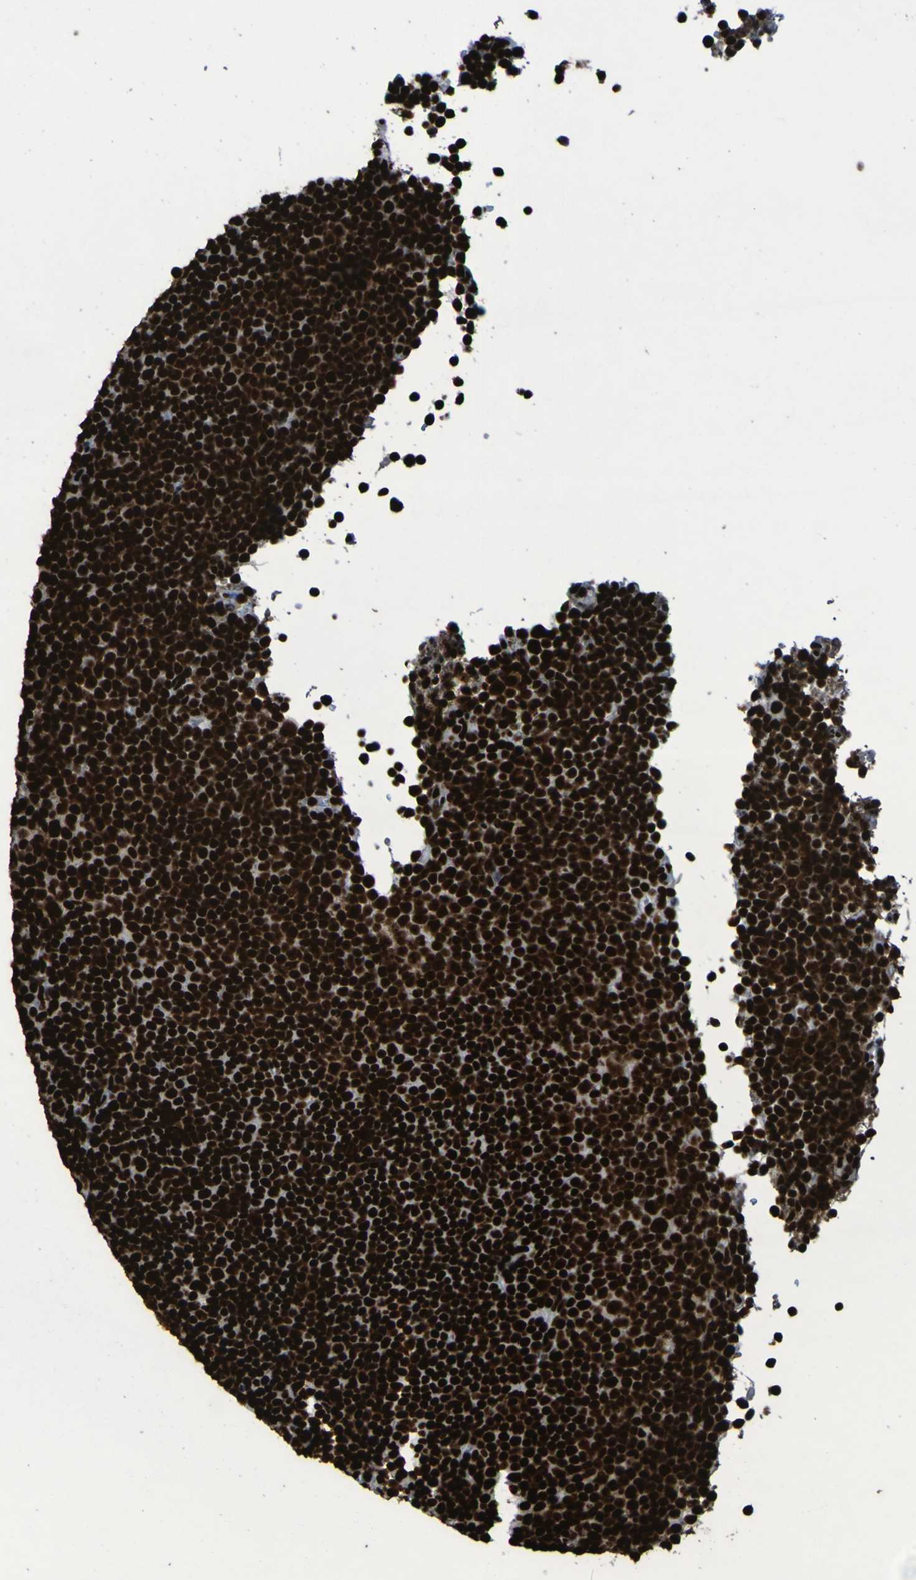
{"staining": {"intensity": "strong", "quantity": ">75%", "location": "nuclear"}, "tissue": "lymphoma", "cell_type": "Tumor cells", "image_type": "cancer", "snomed": [{"axis": "morphology", "description": "Malignant lymphoma, non-Hodgkin's type, Low grade"}, {"axis": "topography", "description": "Lymph node"}], "caption": "IHC (DAB) staining of malignant lymphoma, non-Hodgkin's type (low-grade) shows strong nuclear protein expression in approximately >75% of tumor cells.", "gene": "NPM1", "patient": {"sex": "female", "age": 67}}